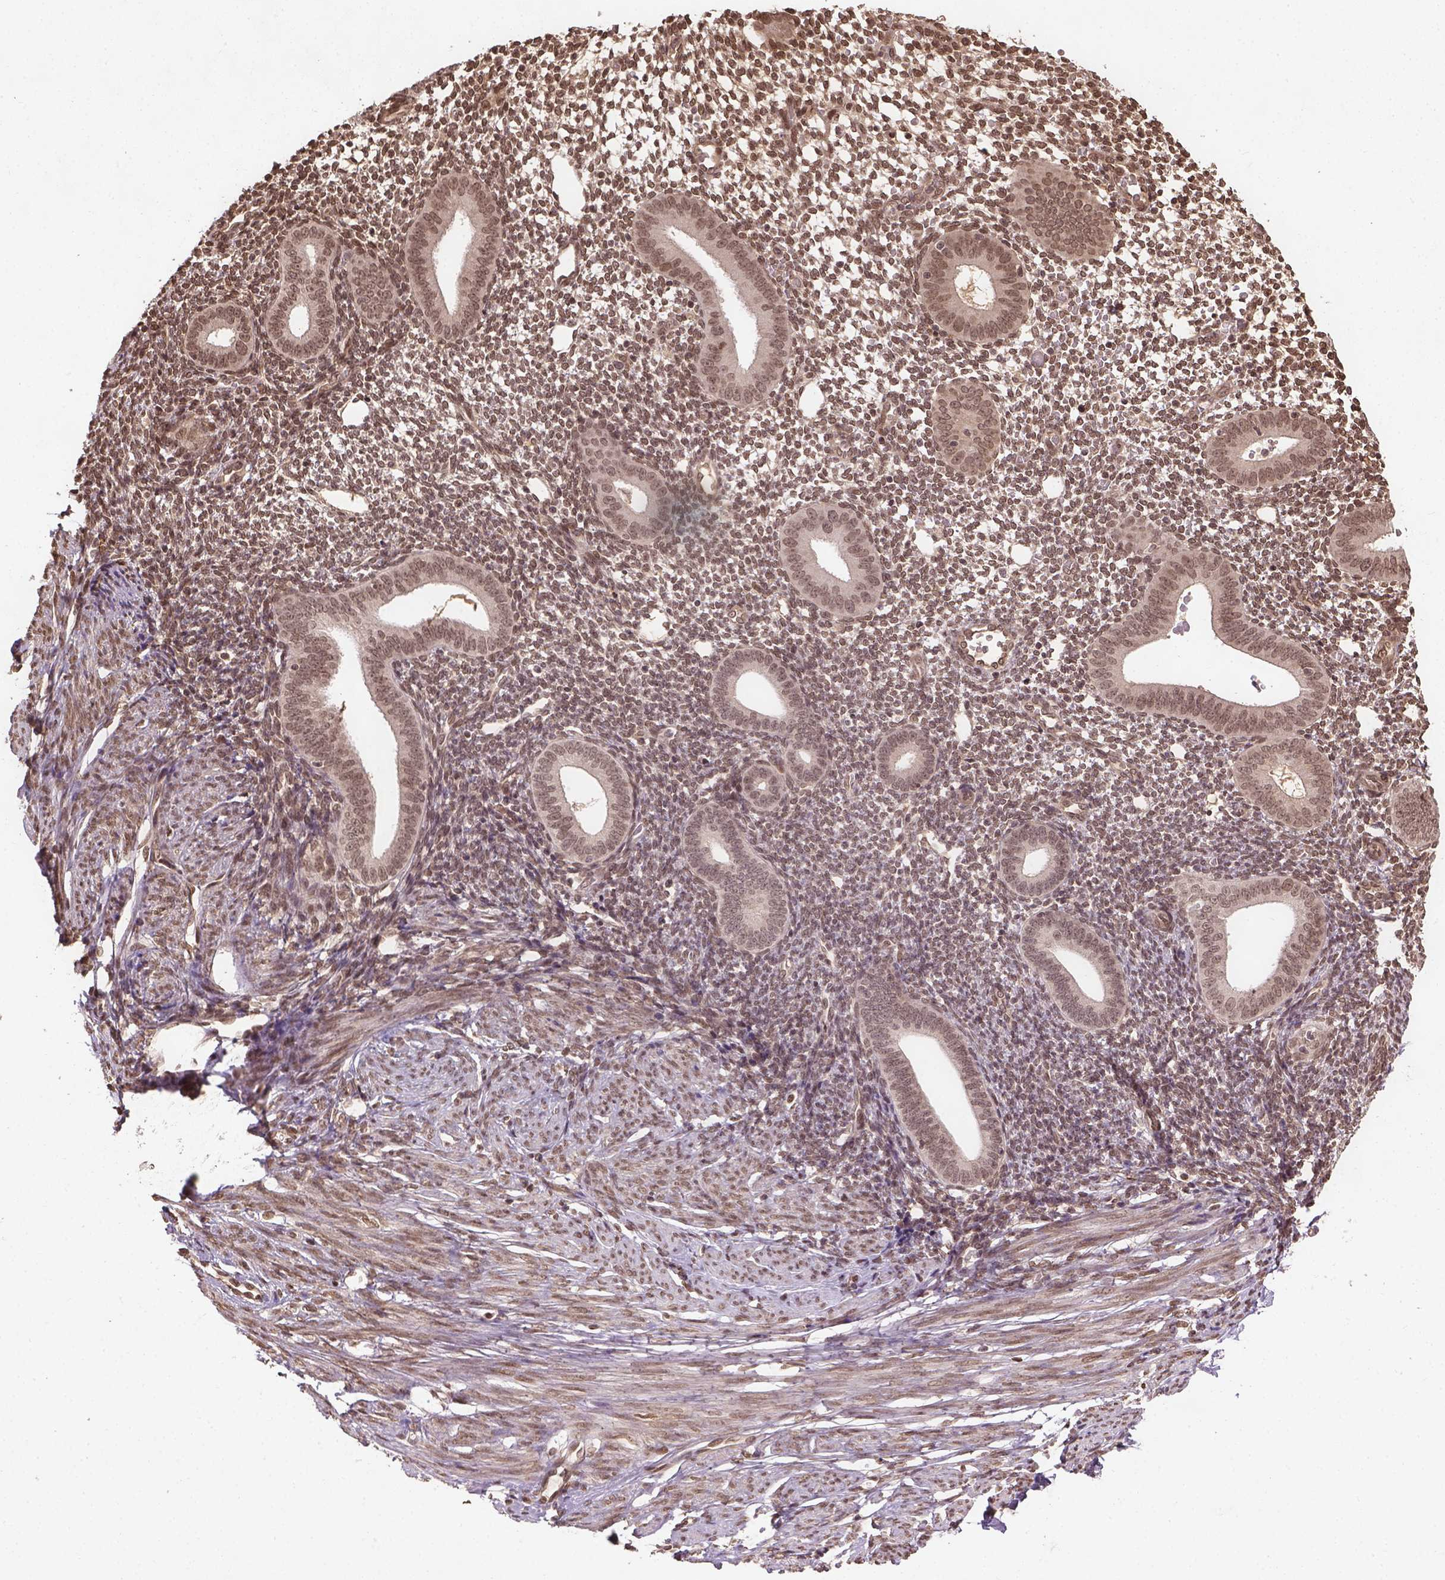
{"staining": {"intensity": "moderate", "quantity": ">75%", "location": "nuclear"}, "tissue": "endometrium", "cell_type": "Cells in endometrial stroma", "image_type": "normal", "snomed": [{"axis": "morphology", "description": "Normal tissue, NOS"}, {"axis": "topography", "description": "Endometrium"}], "caption": "Protein analysis of normal endometrium reveals moderate nuclear positivity in about >75% of cells in endometrial stroma.", "gene": "BANF1", "patient": {"sex": "female", "age": 40}}